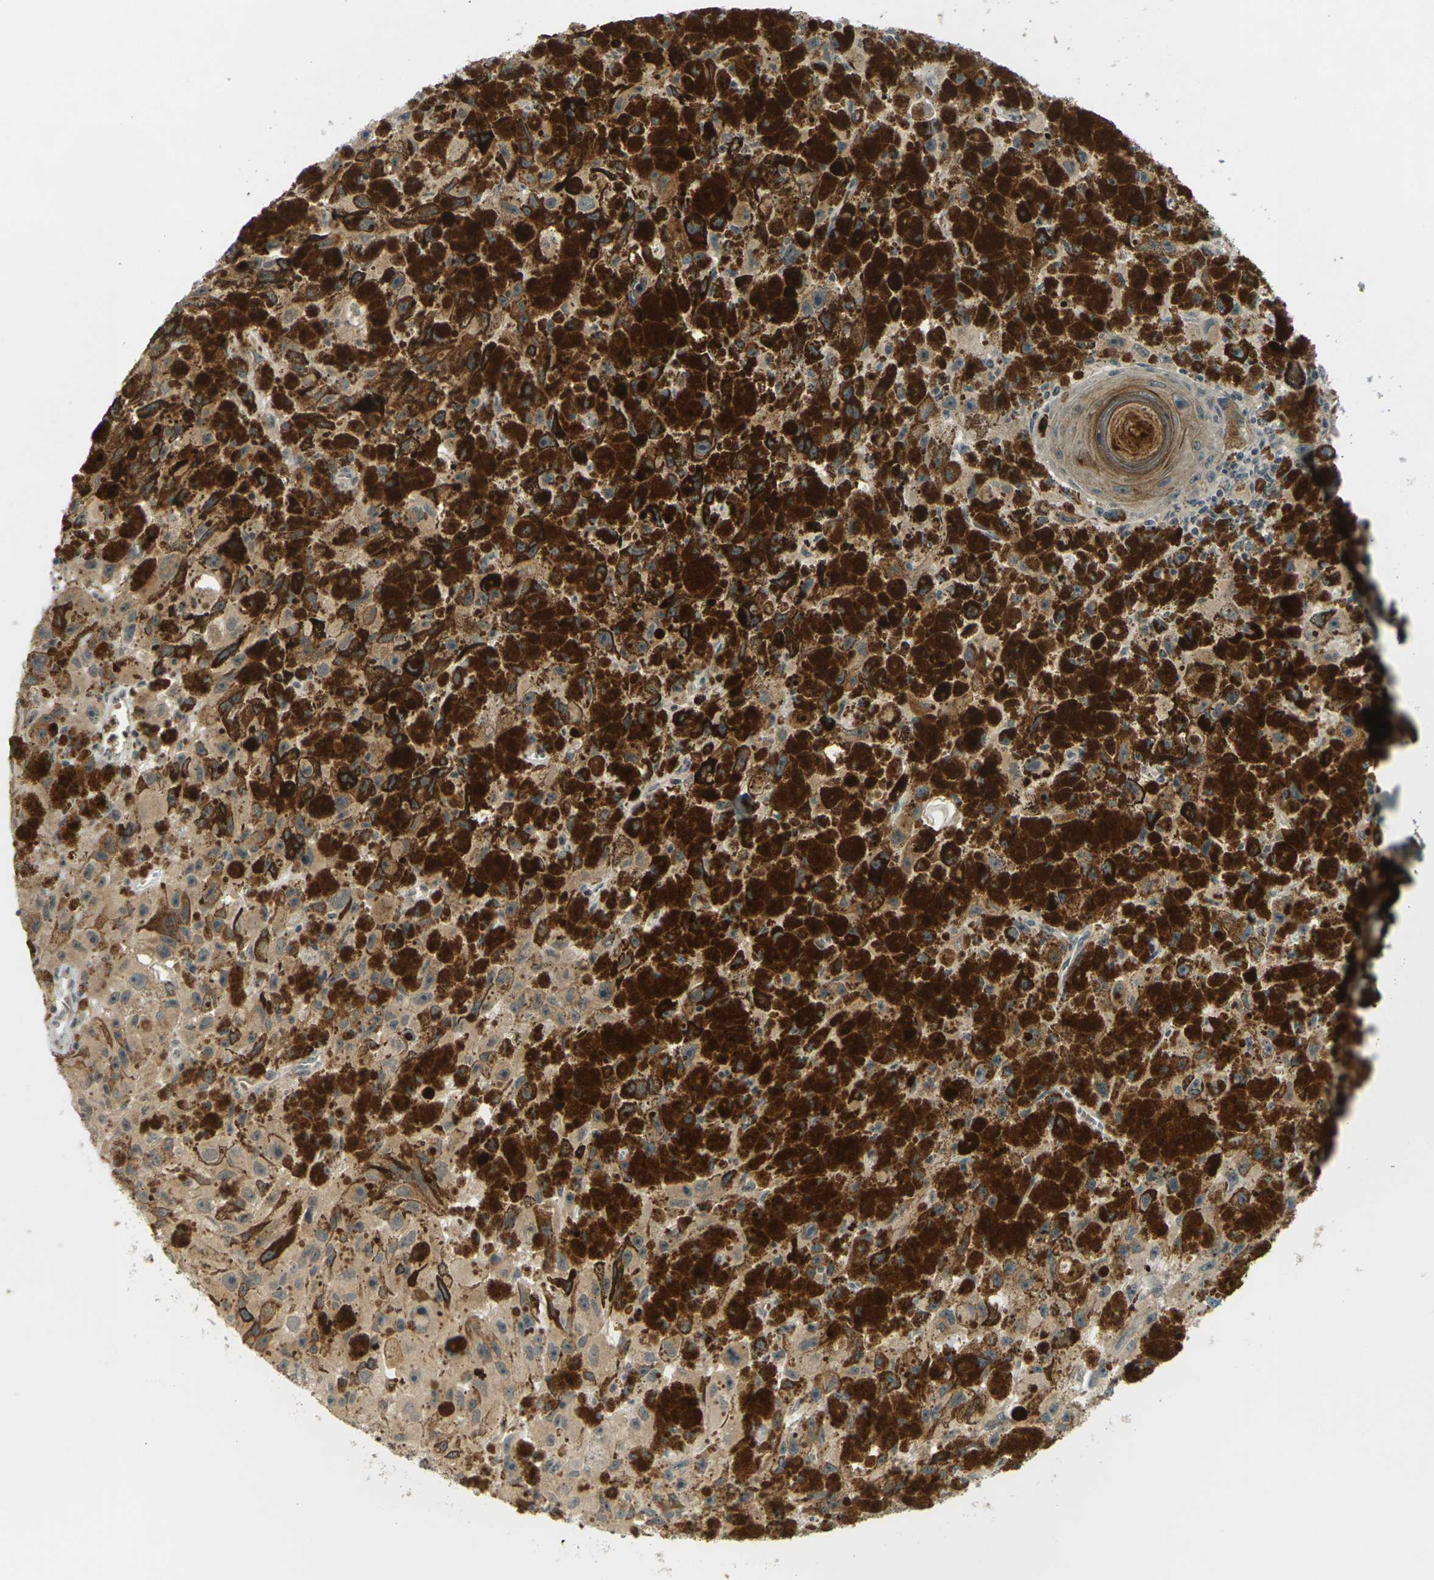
{"staining": {"intensity": "moderate", "quantity": ">75%", "location": "cytoplasmic/membranous"}, "tissue": "melanoma", "cell_type": "Tumor cells", "image_type": "cancer", "snomed": [{"axis": "morphology", "description": "Malignant melanoma, NOS"}, {"axis": "topography", "description": "Skin"}], "caption": "Immunohistochemical staining of malignant melanoma demonstrates medium levels of moderate cytoplasmic/membranous protein staining in about >75% of tumor cells. Nuclei are stained in blue.", "gene": "SOCS6", "patient": {"sex": "female", "age": 104}}